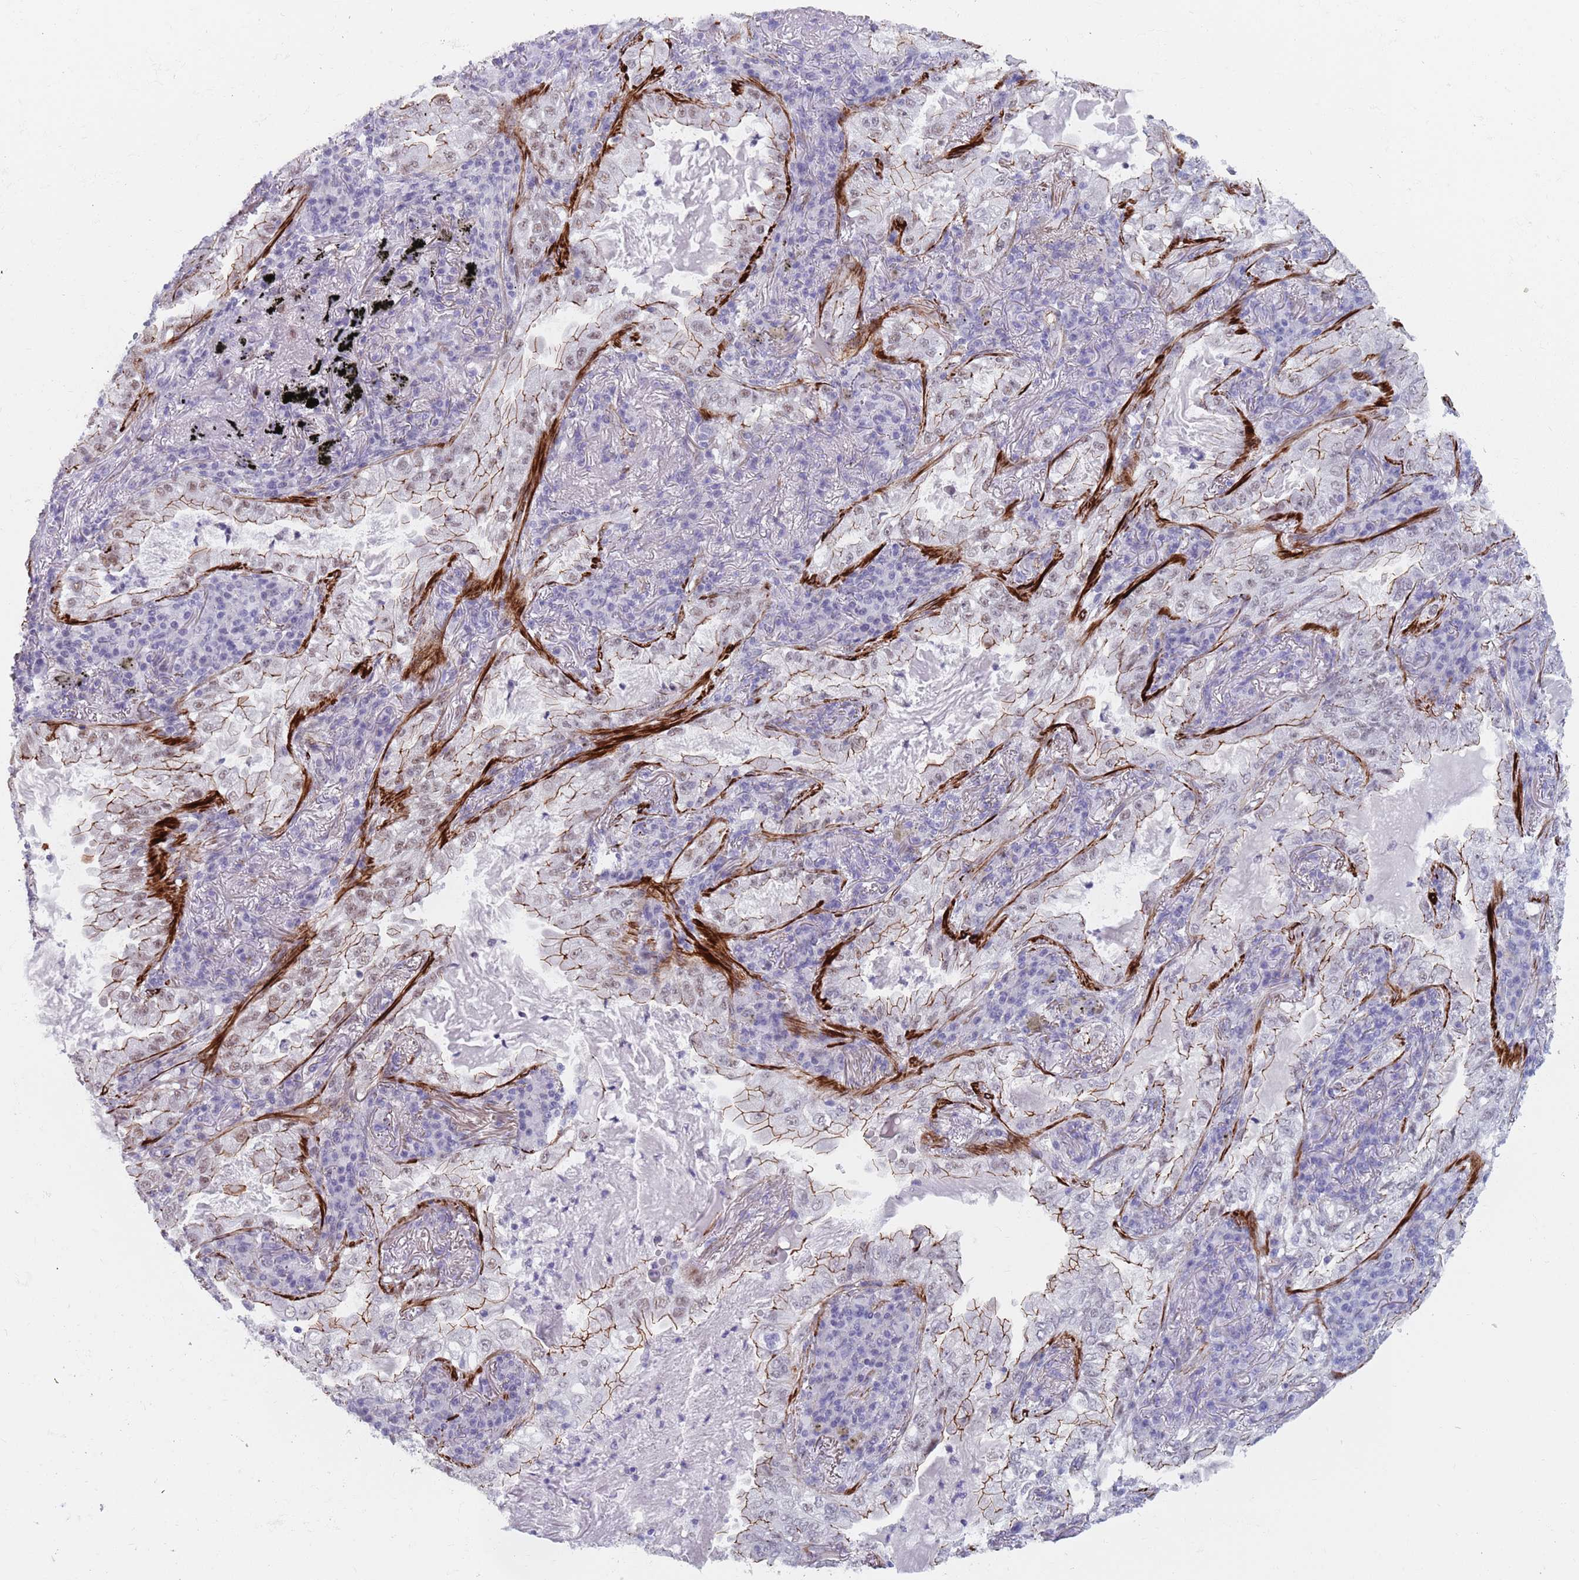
{"staining": {"intensity": "negative", "quantity": "none", "location": "none"}, "tissue": "lung cancer", "cell_type": "Tumor cells", "image_type": "cancer", "snomed": [{"axis": "morphology", "description": "Adenocarcinoma, NOS"}, {"axis": "topography", "description": "Lung"}], "caption": "The image shows no significant staining in tumor cells of lung adenocarcinoma.", "gene": "OR5A2", "patient": {"sex": "female", "age": 73}}